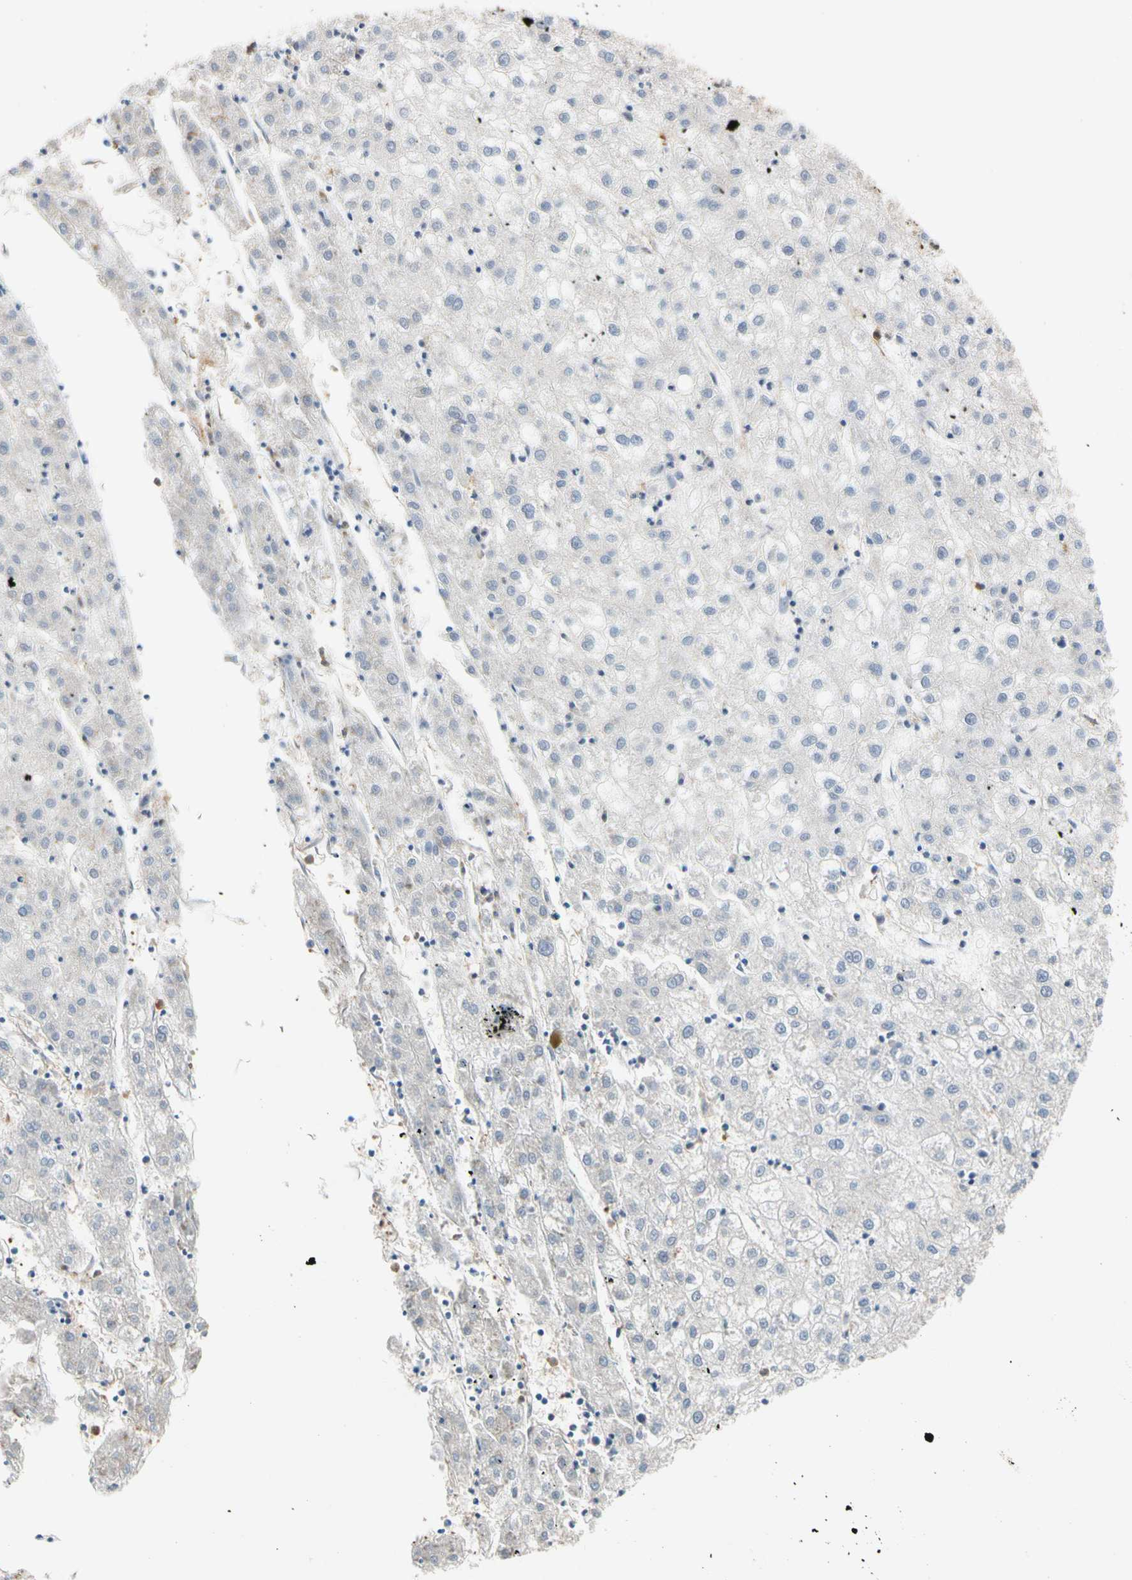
{"staining": {"intensity": "negative", "quantity": "none", "location": "none"}, "tissue": "liver cancer", "cell_type": "Tumor cells", "image_type": "cancer", "snomed": [{"axis": "morphology", "description": "Carcinoma, Hepatocellular, NOS"}, {"axis": "topography", "description": "Liver"}], "caption": "IHC image of neoplastic tissue: liver cancer (hepatocellular carcinoma) stained with DAB (3,3'-diaminobenzidine) exhibits no significant protein expression in tumor cells.", "gene": "GPSM2", "patient": {"sex": "male", "age": 72}}